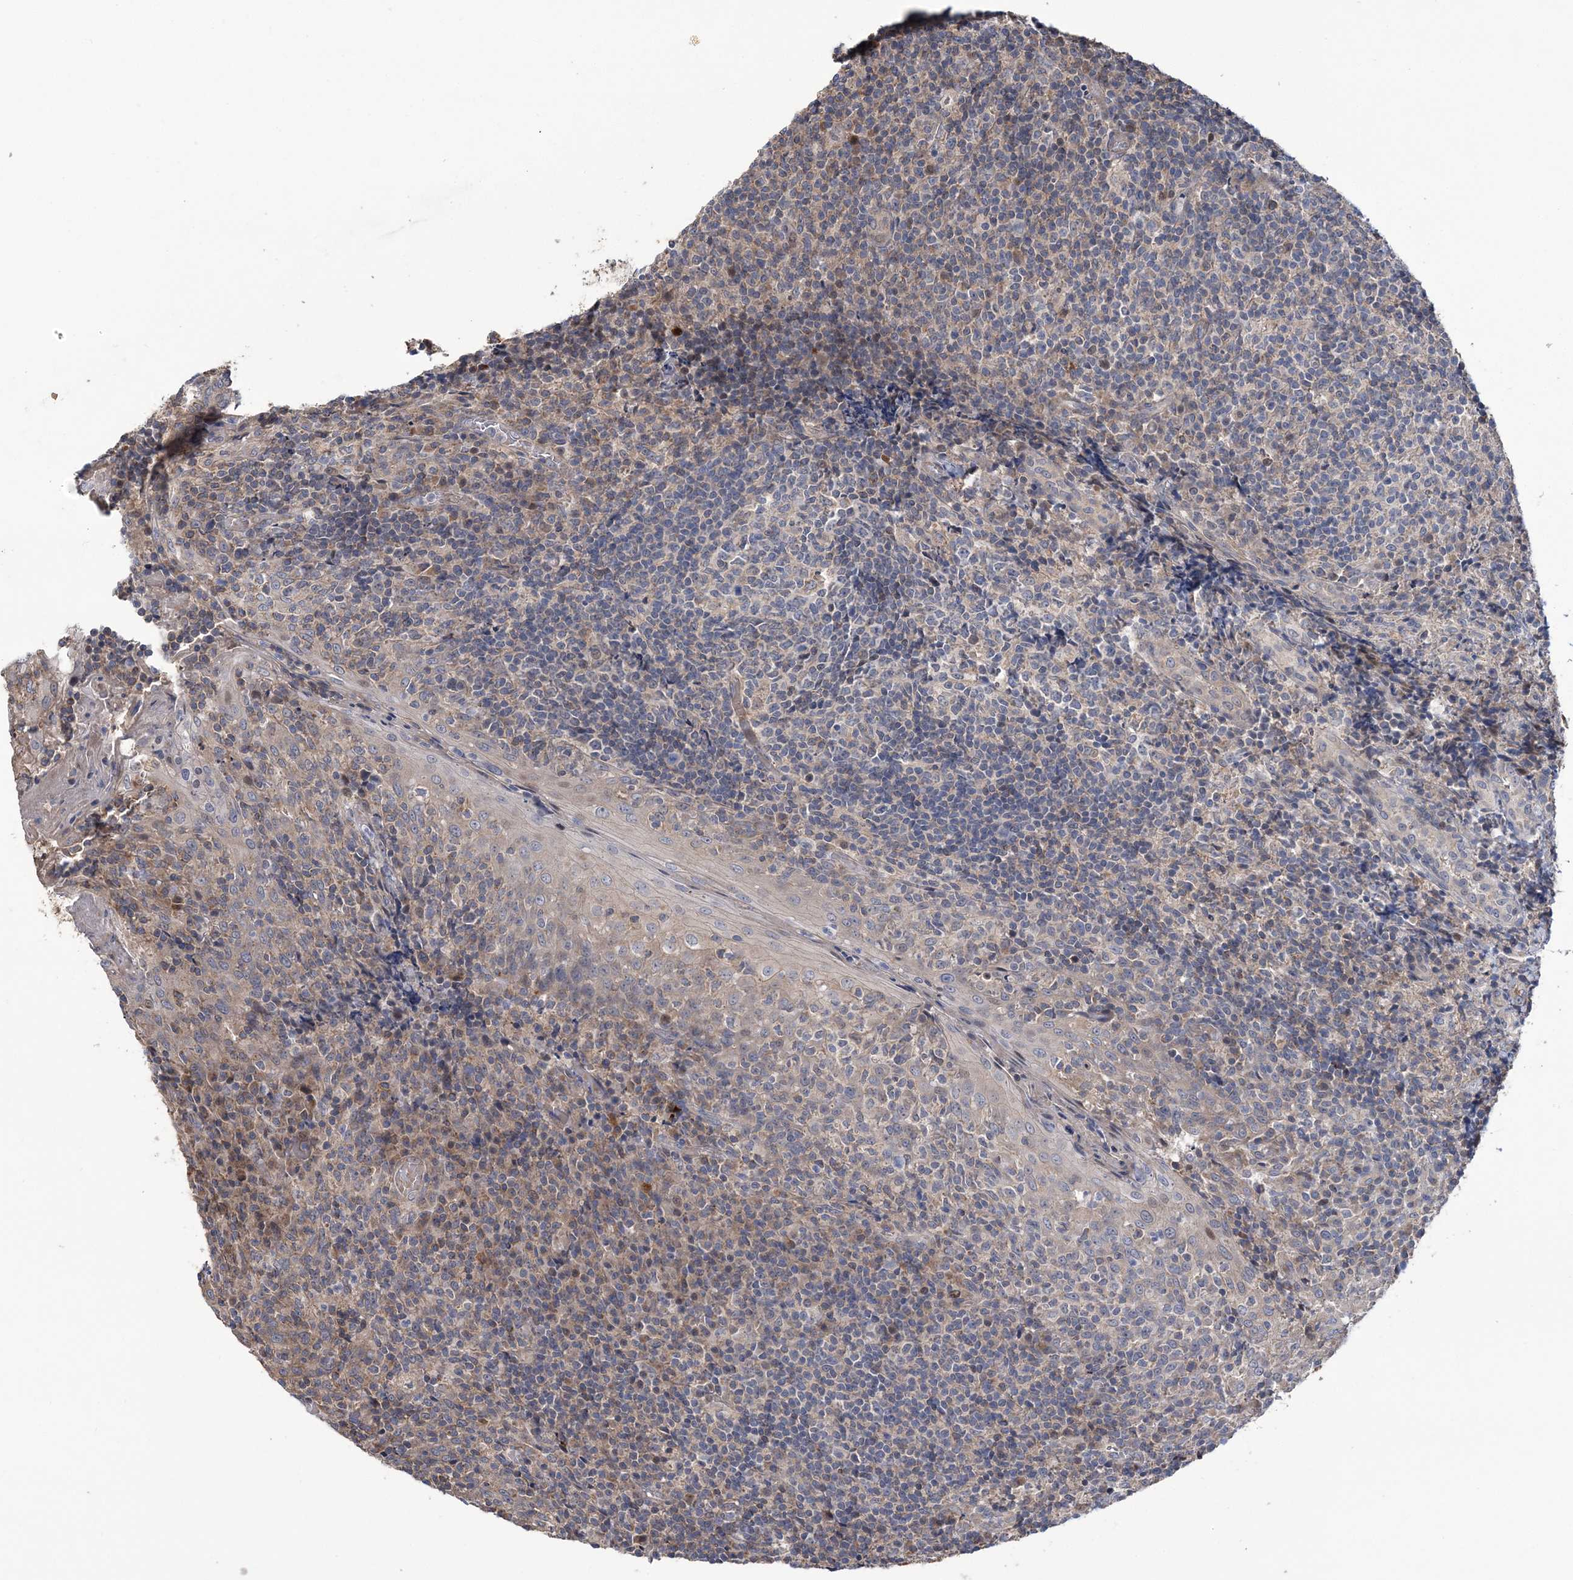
{"staining": {"intensity": "moderate", "quantity": "<25%", "location": "cytoplasmic/membranous"}, "tissue": "tonsil", "cell_type": "Germinal center cells", "image_type": "normal", "snomed": [{"axis": "morphology", "description": "Normal tissue, NOS"}, {"axis": "topography", "description": "Tonsil"}], "caption": "IHC of benign human tonsil displays low levels of moderate cytoplasmic/membranous staining in about <25% of germinal center cells.", "gene": "PPP2R2B", "patient": {"sex": "female", "age": 19}}